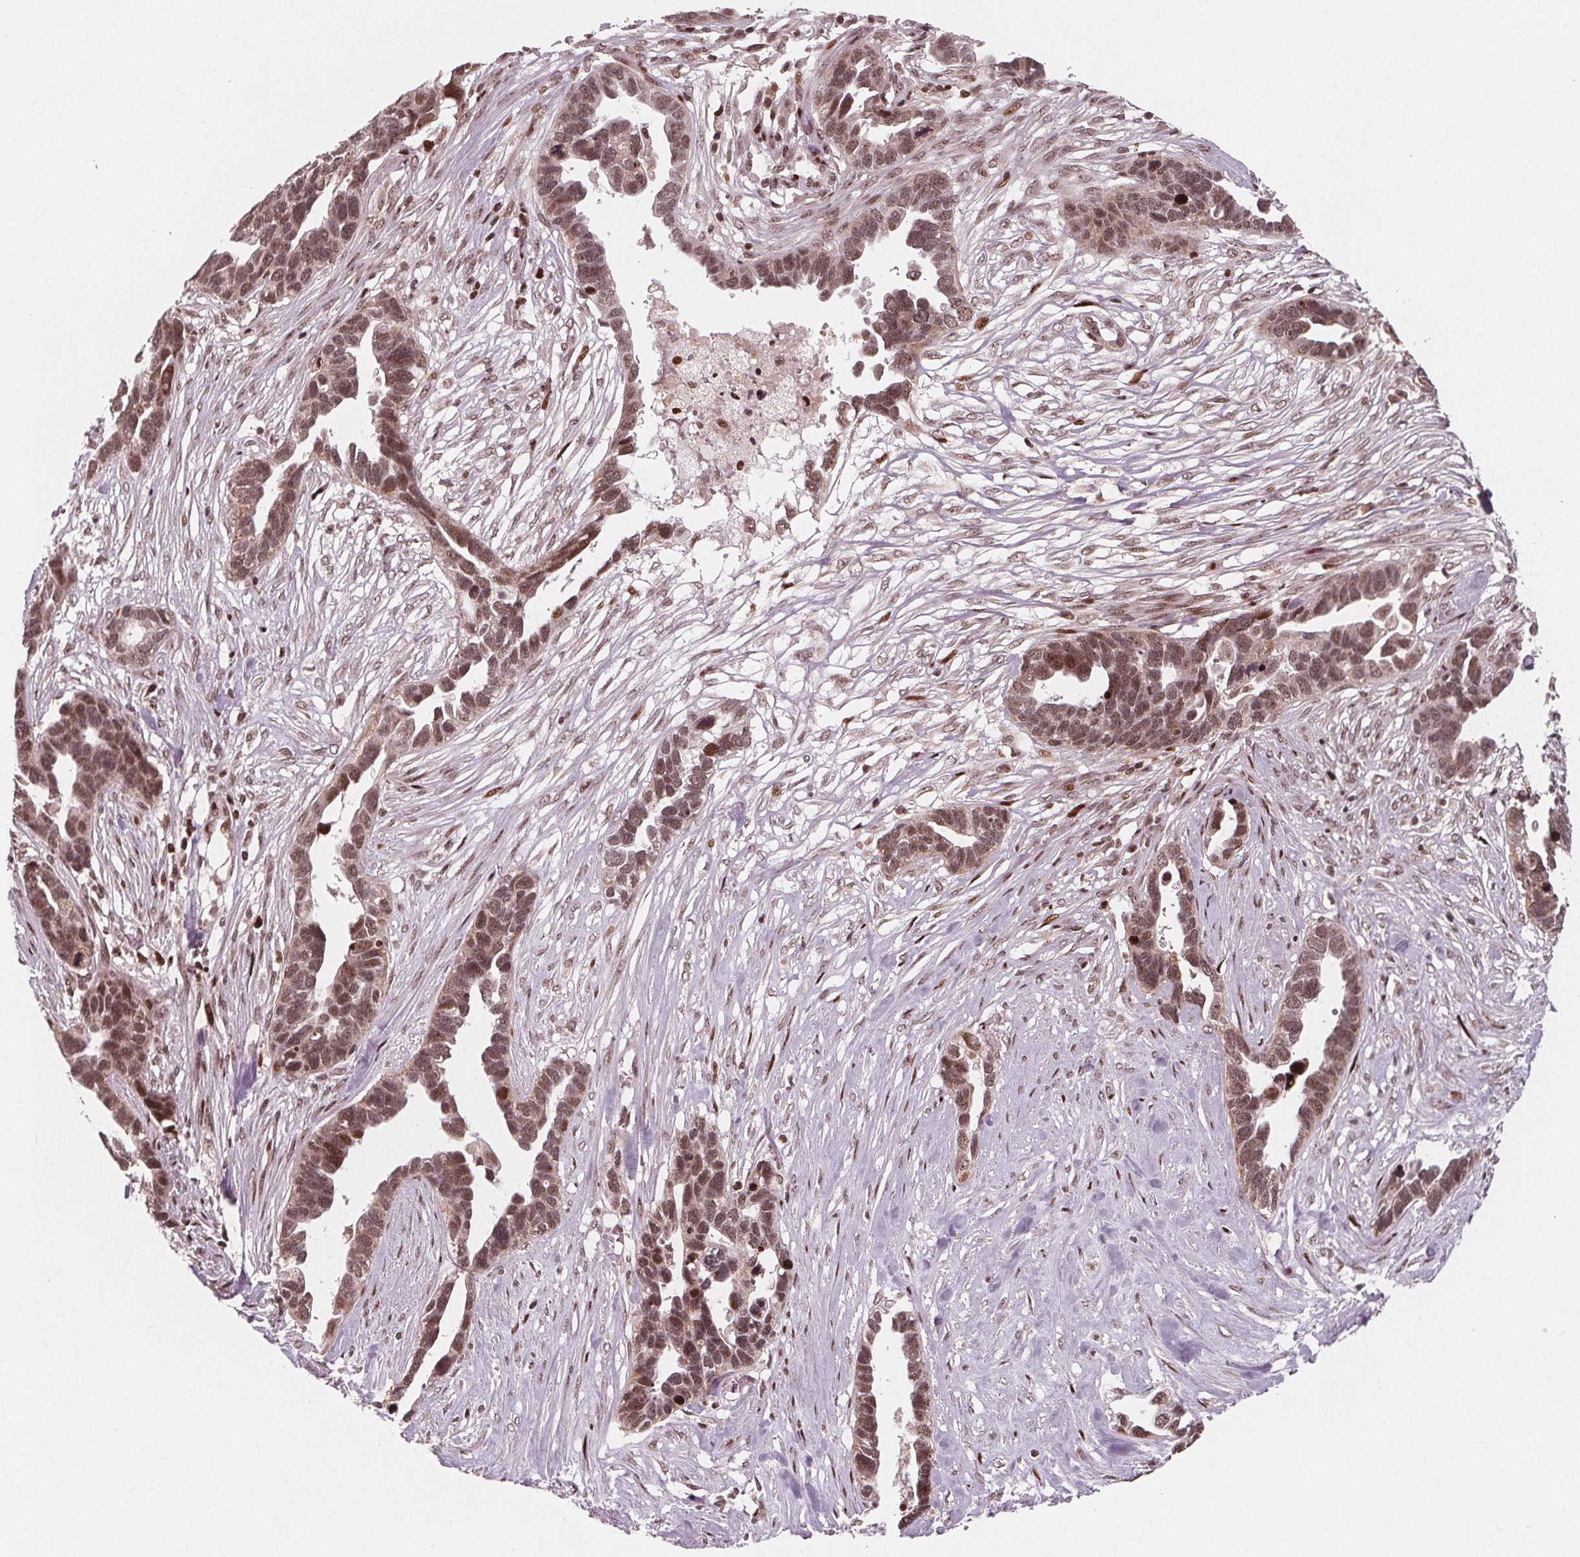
{"staining": {"intensity": "moderate", "quantity": ">75%", "location": "cytoplasmic/membranous,nuclear"}, "tissue": "ovarian cancer", "cell_type": "Tumor cells", "image_type": "cancer", "snomed": [{"axis": "morphology", "description": "Cystadenocarcinoma, serous, NOS"}, {"axis": "topography", "description": "Ovary"}], "caption": "A medium amount of moderate cytoplasmic/membranous and nuclear staining is appreciated in about >75% of tumor cells in ovarian cancer tissue.", "gene": "SNRNP35", "patient": {"sex": "female", "age": 54}}